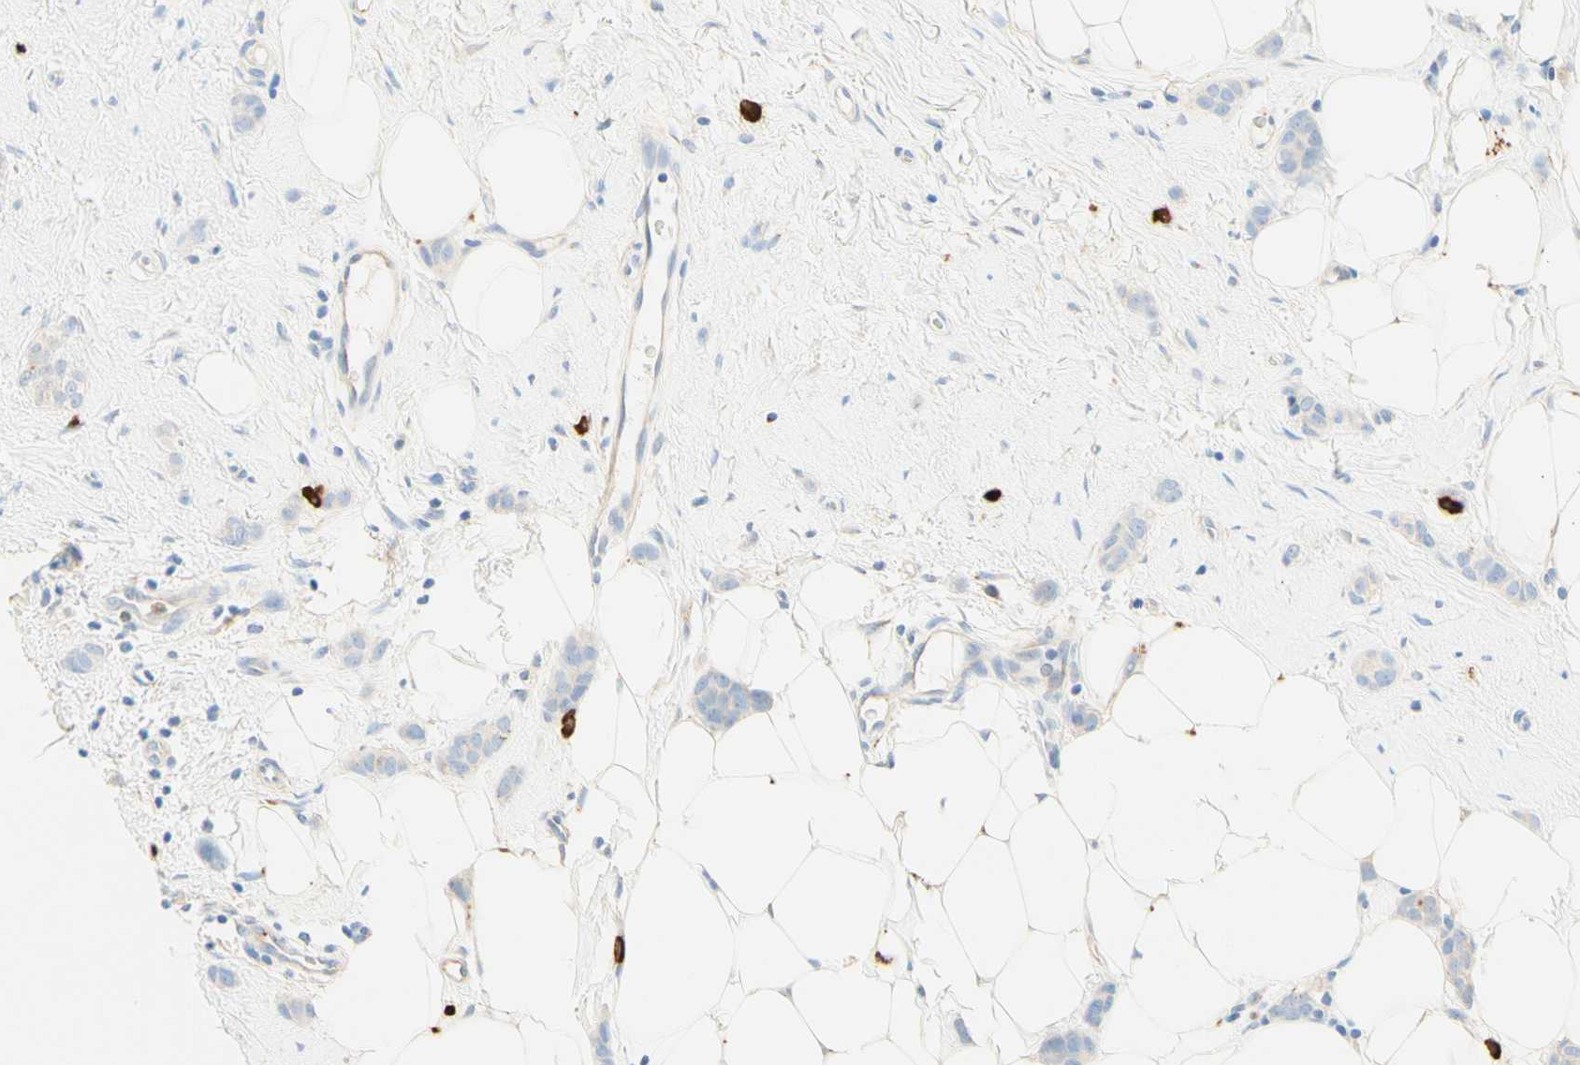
{"staining": {"intensity": "negative", "quantity": "none", "location": "none"}, "tissue": "breast cancer", "cell_type": "Tumor cells", "image_type": "cancer", "snomed": [{"axis": "morphology", "description": "Lobular carcinoma"}, {"axis": "topography", "description": "Skin"}, {"axis": "topography", "description": "Breast"}], "caption": "Human breast lobular carcinoma stained for a protein using immunohistochemistry (IHC) reveals no staining in tumor cells.", "gene": "CD63", "patient": {"sex": "female", "age": 46}}